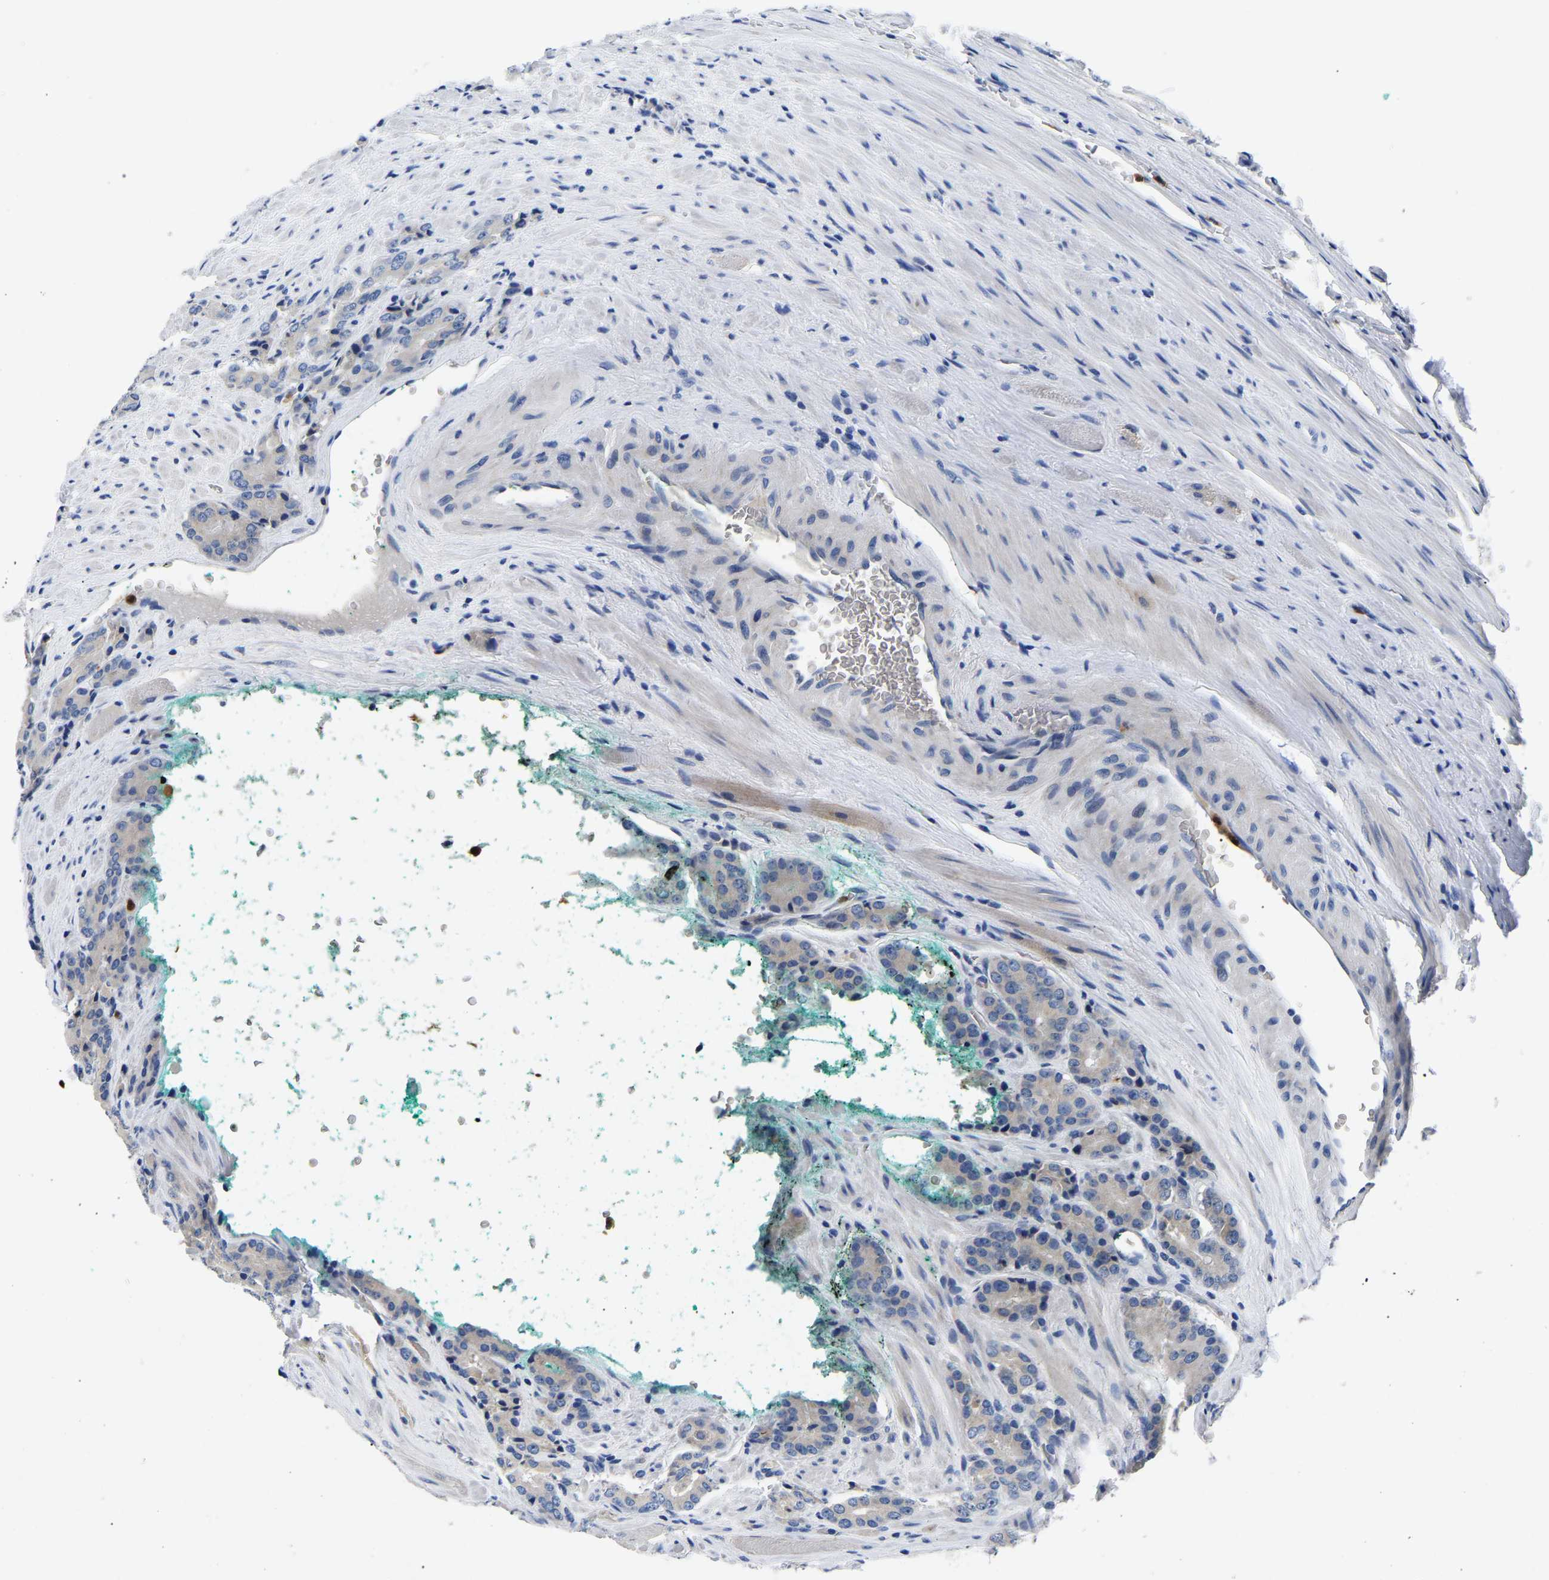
{"staining": {"intensity": "negative", "quantity": "none", "location": "none"}, "tissue": "prostate cancer", "cell_type": "Tumor cells", "image_type": "cancer", "snomed": [{"axis": "morphology", "description": "Adenocarcinoma, High grade"}, {"axis": "topography", "description": "Prostate"}], "caption": "Protein analysis of prostate cancer (high-grade adenocarcinoma) shows no significant expression in tumor cells.", "gene": "TOR1B", "patient": {"sex": "male", "age": 71}}